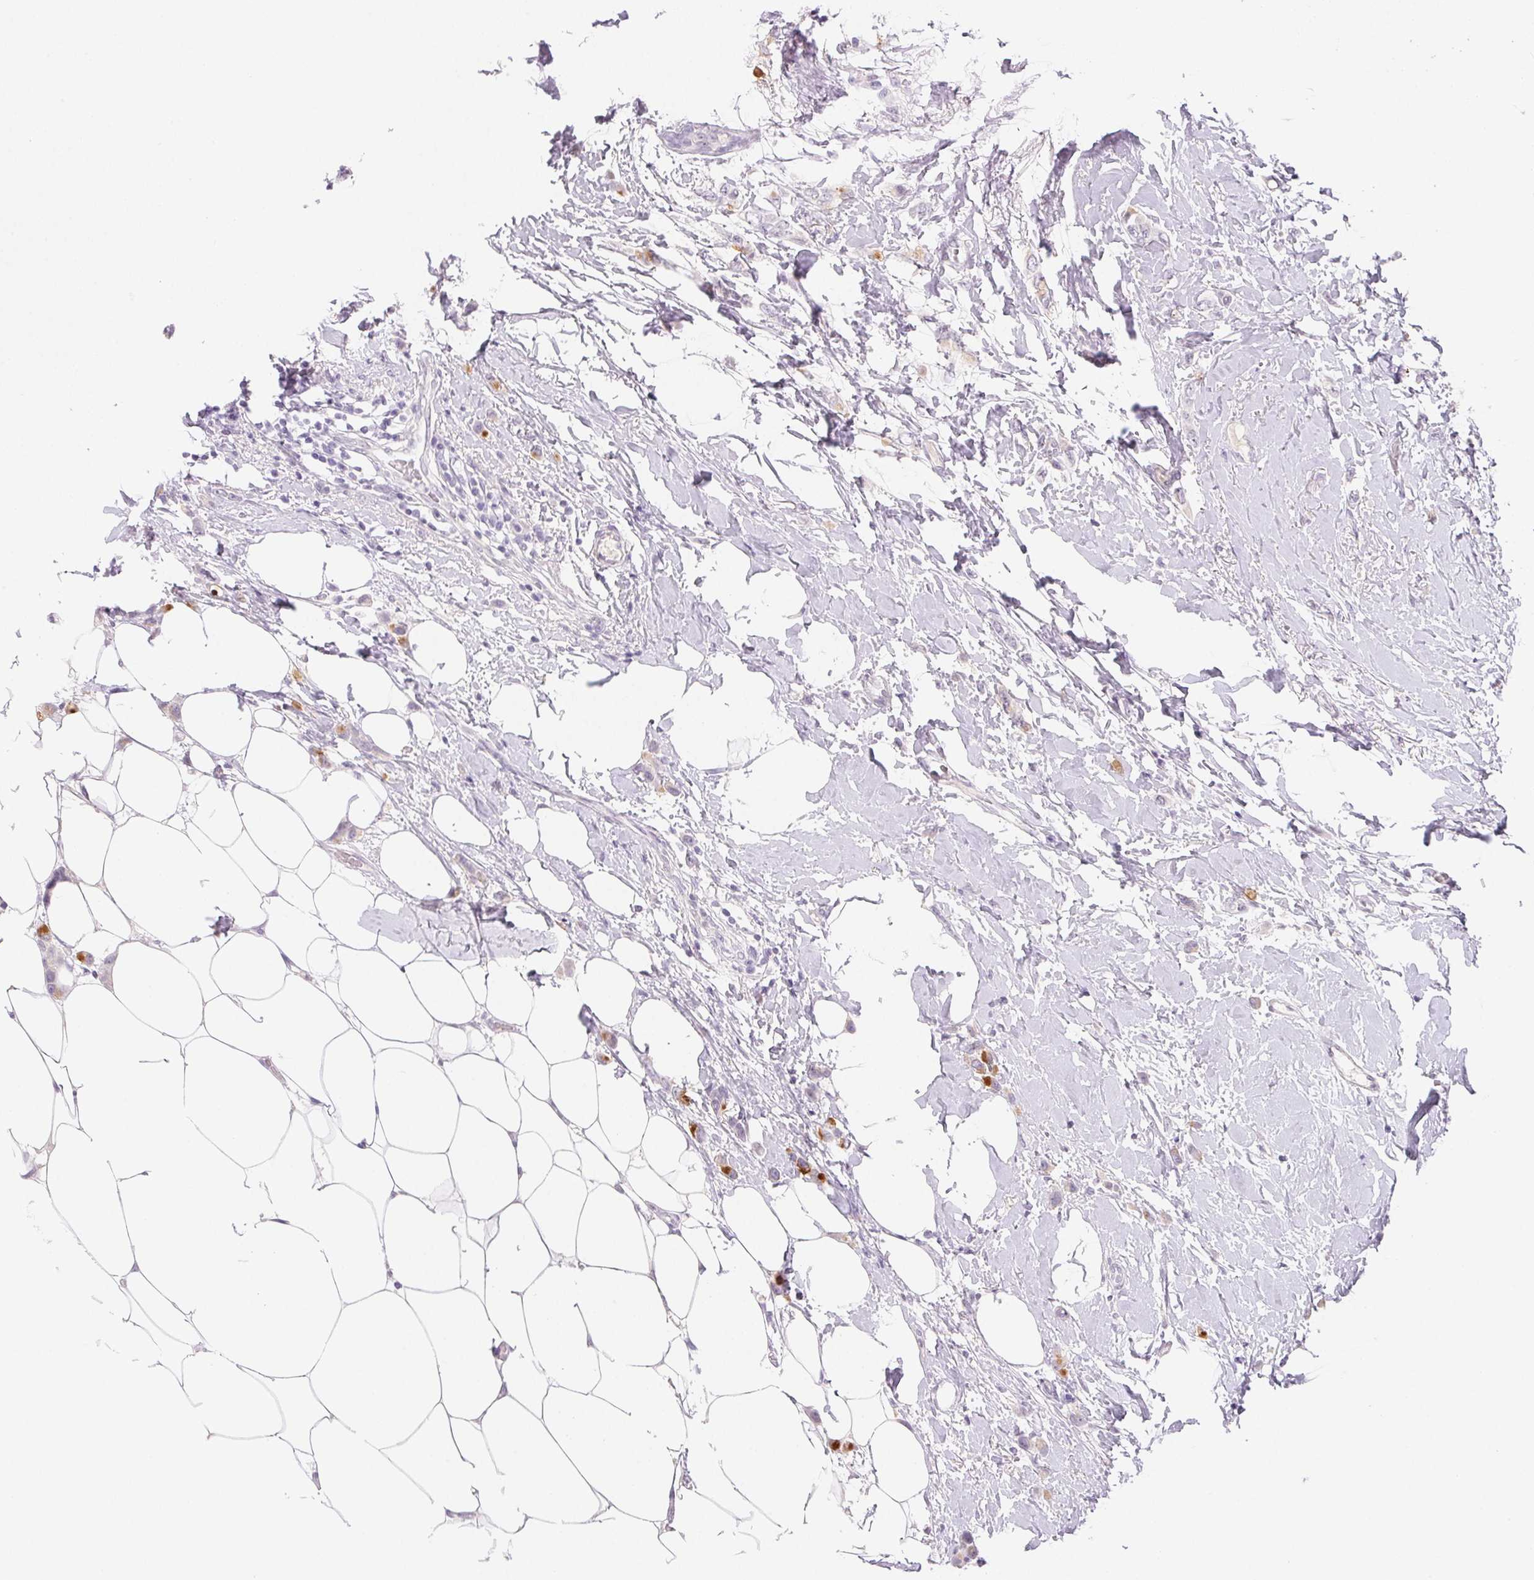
{"staining": {"intensity": "moderate", "quantity": "<25%", "location": "cytoplasmic/membranous"}, "tissue": "breast cancer", "cell_type": "Tumor cells", "image_type": "cancer", "snomed": [{"axis": "morphology", "description": "Lobular carcinoma"}, {"axis": "topography", "description": "Breast"}], "caption": "DAB immunohistochemical staining of breast lobular carcinoma reveals moderate cytoplasmic/membranous protein expression in approximately <25% of tumor cells. (IHC, brightfield microscopy, high magnification).", "gene": "BPIFB2", "patient": {"sex": "female", "age": 66}}